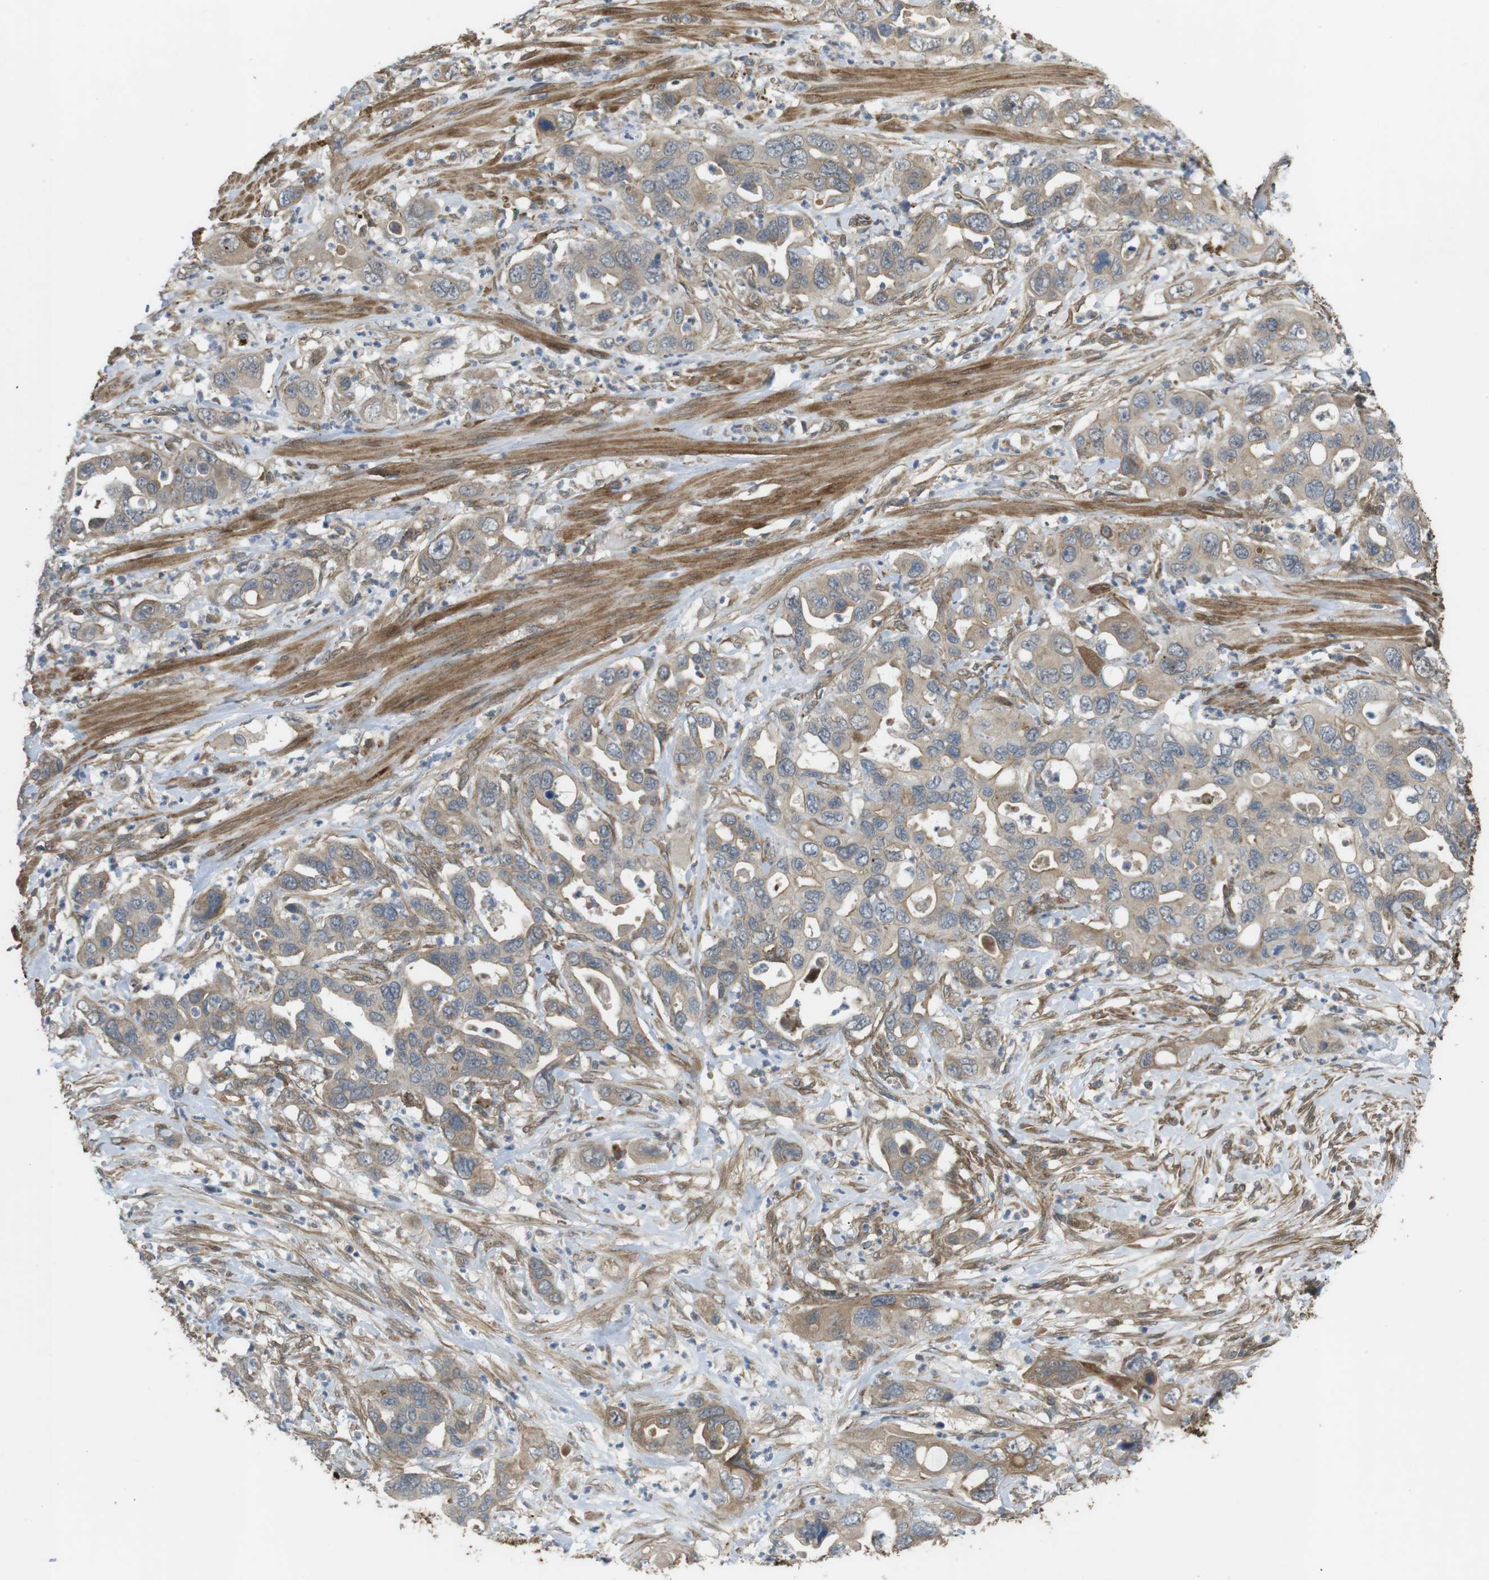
{"staining": {"intensity": "weak", "quantity": ">75%", "location": "cytoplasmic/membranous"}, "tissue": "pancreatic cancer", "cell_type": "Tumor cells", "image_type": "cancer", "snomed": [{"axis": "morphology", "description": "Adenocarcinoma, NOS"}, {"axis": "topography", "description": "Pancreas"}], "caption": "Tumor cells exhibit weak cytoplasmic/membranous positivity in approximately >75% of cells in pancreatic cancer.", "gene": "KANK2", "patient": {"sex": "female", "age": 71}}